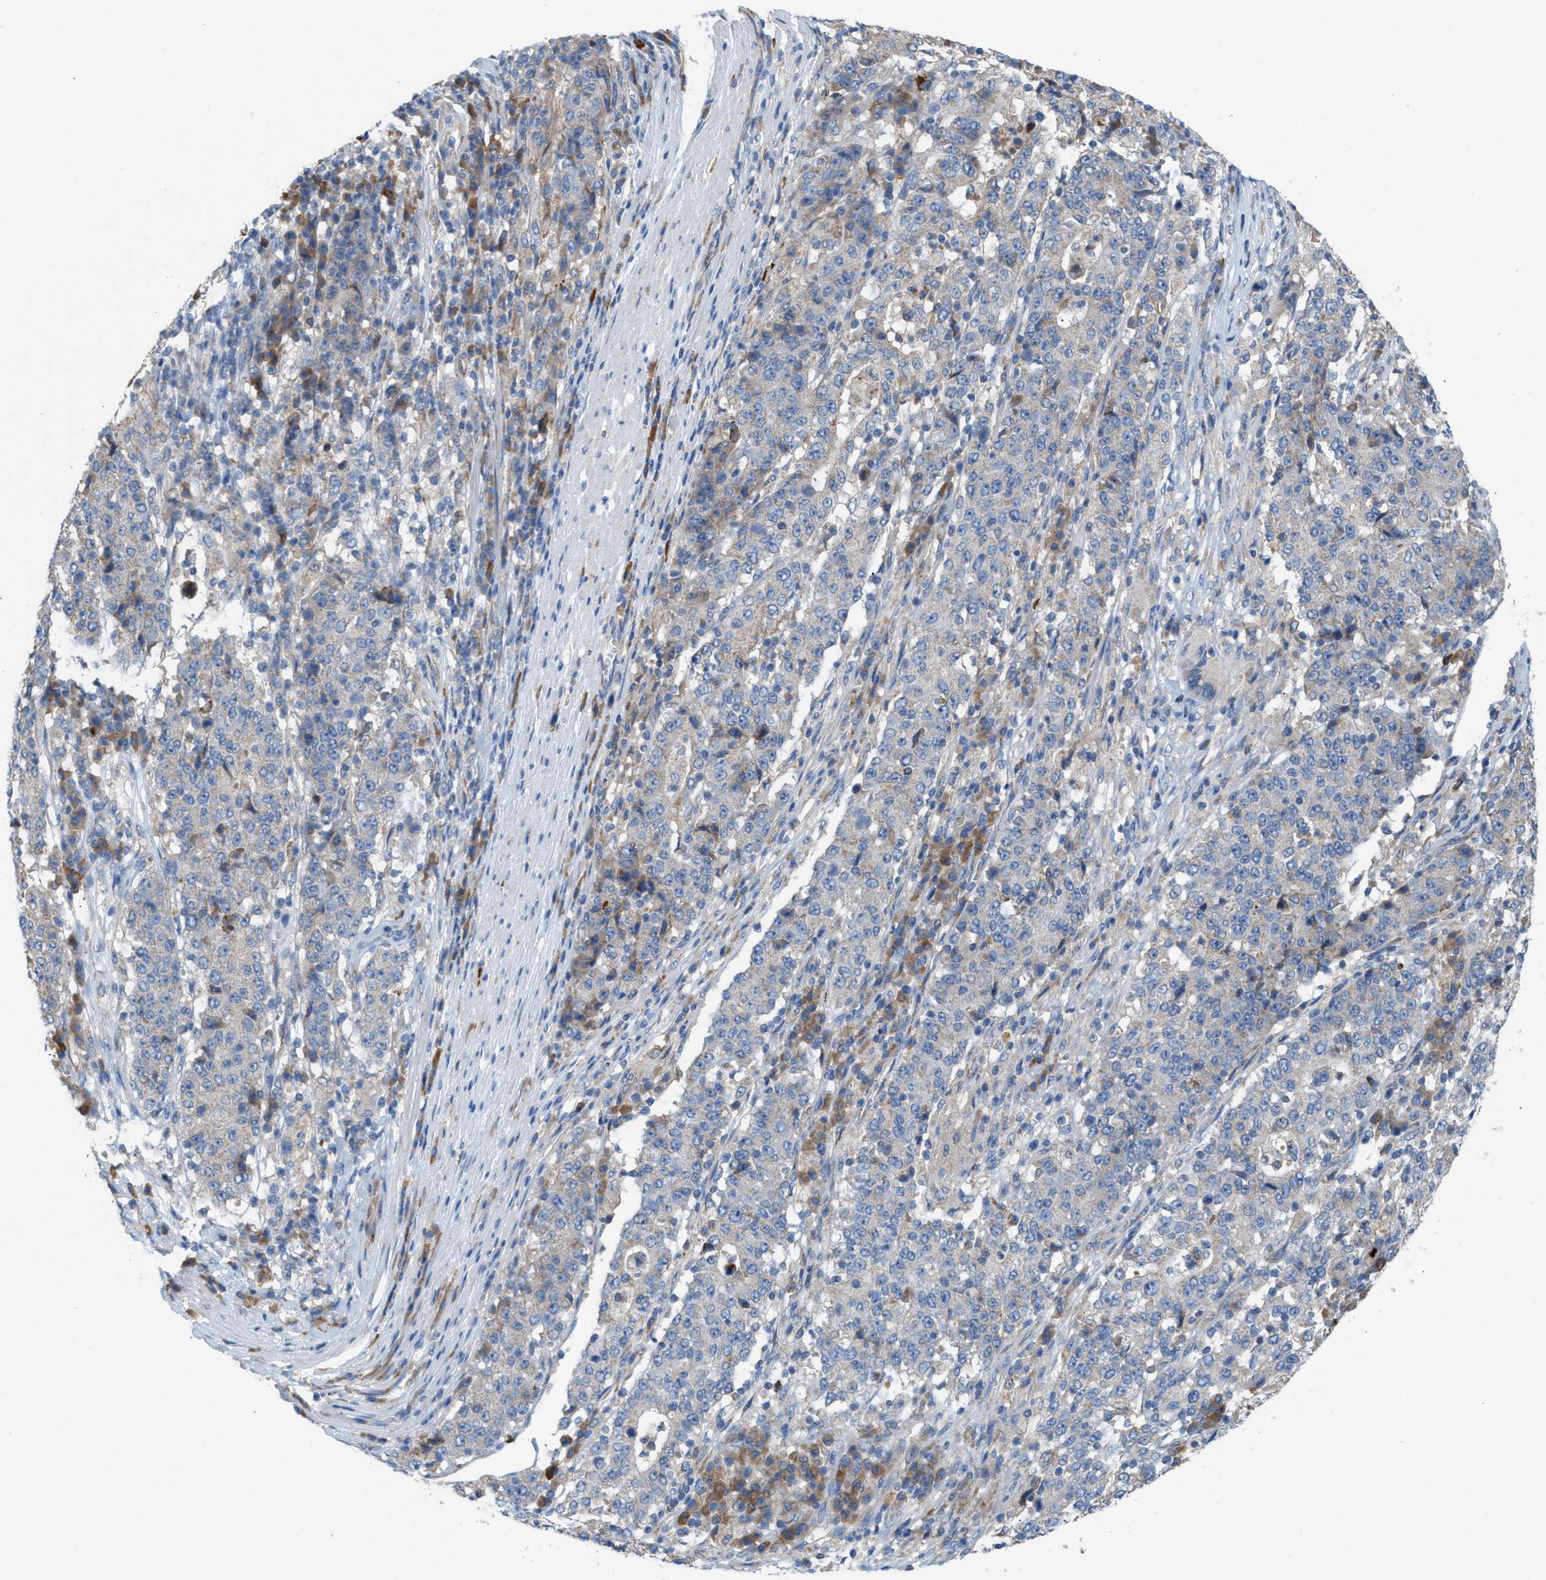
{"staining": {"intensity": "negative", "quantity": "none", "location": "none"}, "tissue": "stomach cancer", "cell_type": "Tumor cells", "image_type": "cancer", "snomed": [{"axis": "morphology", "description": "Adenocarcinoma, NOS"}, {"axis": "topography", "description": "Stomach"}], "caption": "Protein analysis of stomach cancer demonstrates no significant staining in tumor cells.", "gene": "DYNC2I1", "patient": {"sex": "male", "age": 59}}